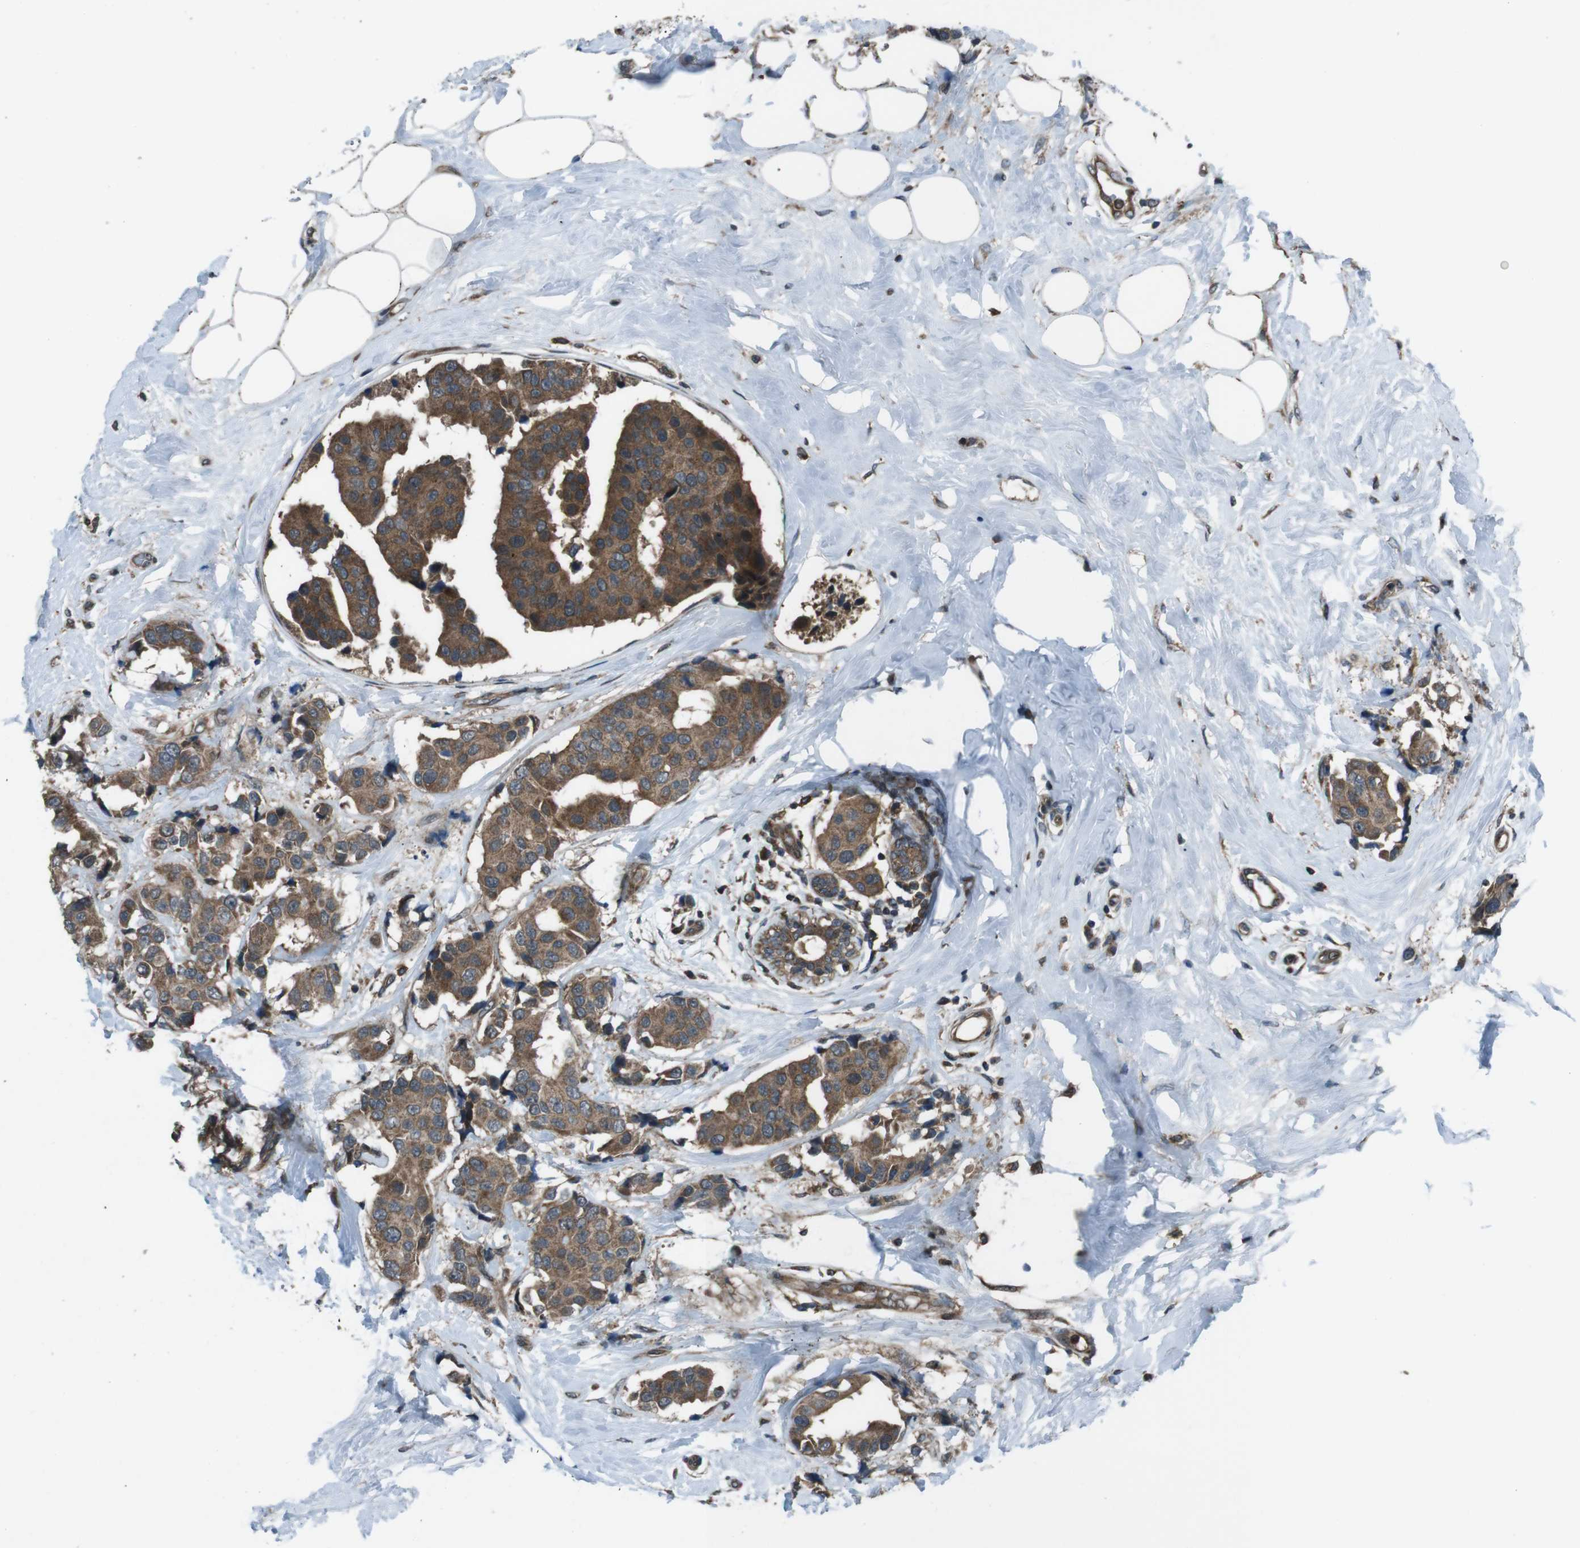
{"staining": {"intensity": "moderate", "quantity": ">75%", "location": "cytoplasmic/membranous"}, "tissue": "breast cancer", "cell_type": "Tumor cells", "image_type": "cancer", "snomed": [{"axis": "morphology", "description": "Normal tissue, NOS"}, {"axis": "morphology", "description": "Duct carcinoma"}, {"axis": "topography", "description": "Breast"}], "caption": "A photomicrograph of human breast cancer (intraductal carcinoma) stained for a protein shows moderate cytoplasmic/membranous brown staining in tumor cells.", "gene": "SLC27A4", "patient": {"sex": "female", "age": 39}}